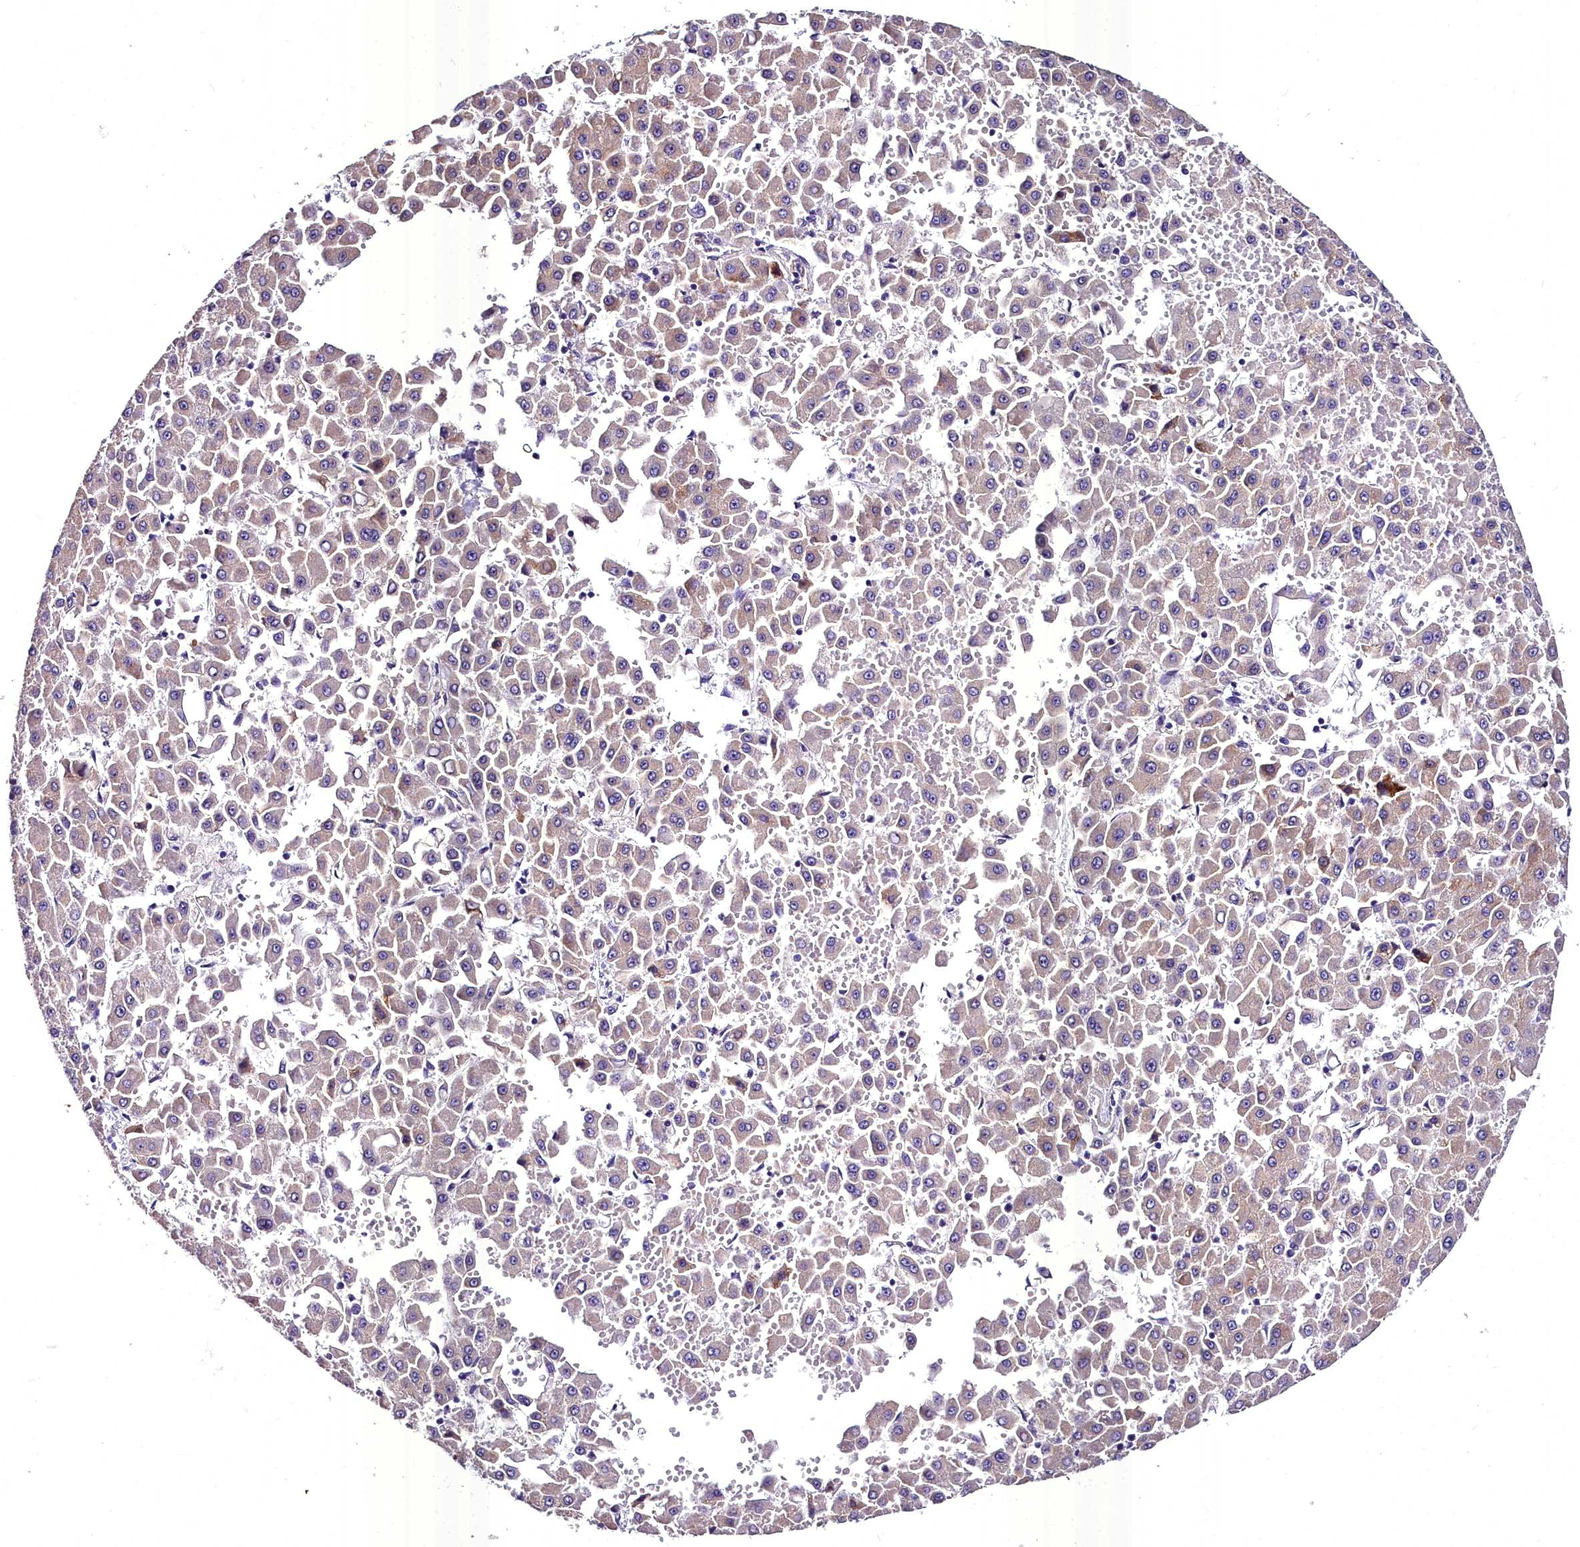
{"staining": {"intensity": "weak", "quantity": "<25%", "location": "cytoplasmic/membranous"}, "tissue": "liver cancer", "cell_type": "Tumor cells", "image_type": "cancer", "snomed": [{"axis": "morphology", "description": "Carcinoma, Hepatocellular, NOS"}, {"axis": "topography", "description": "Liver"}], "caption": "This is an immunohistochemistry (IHC) image of human liver cancer (hepatocellular carcinoma). There is no staining in tumor cells.", "gene": "MS4A18", "patient": {"sex": "male", "age": 47}}